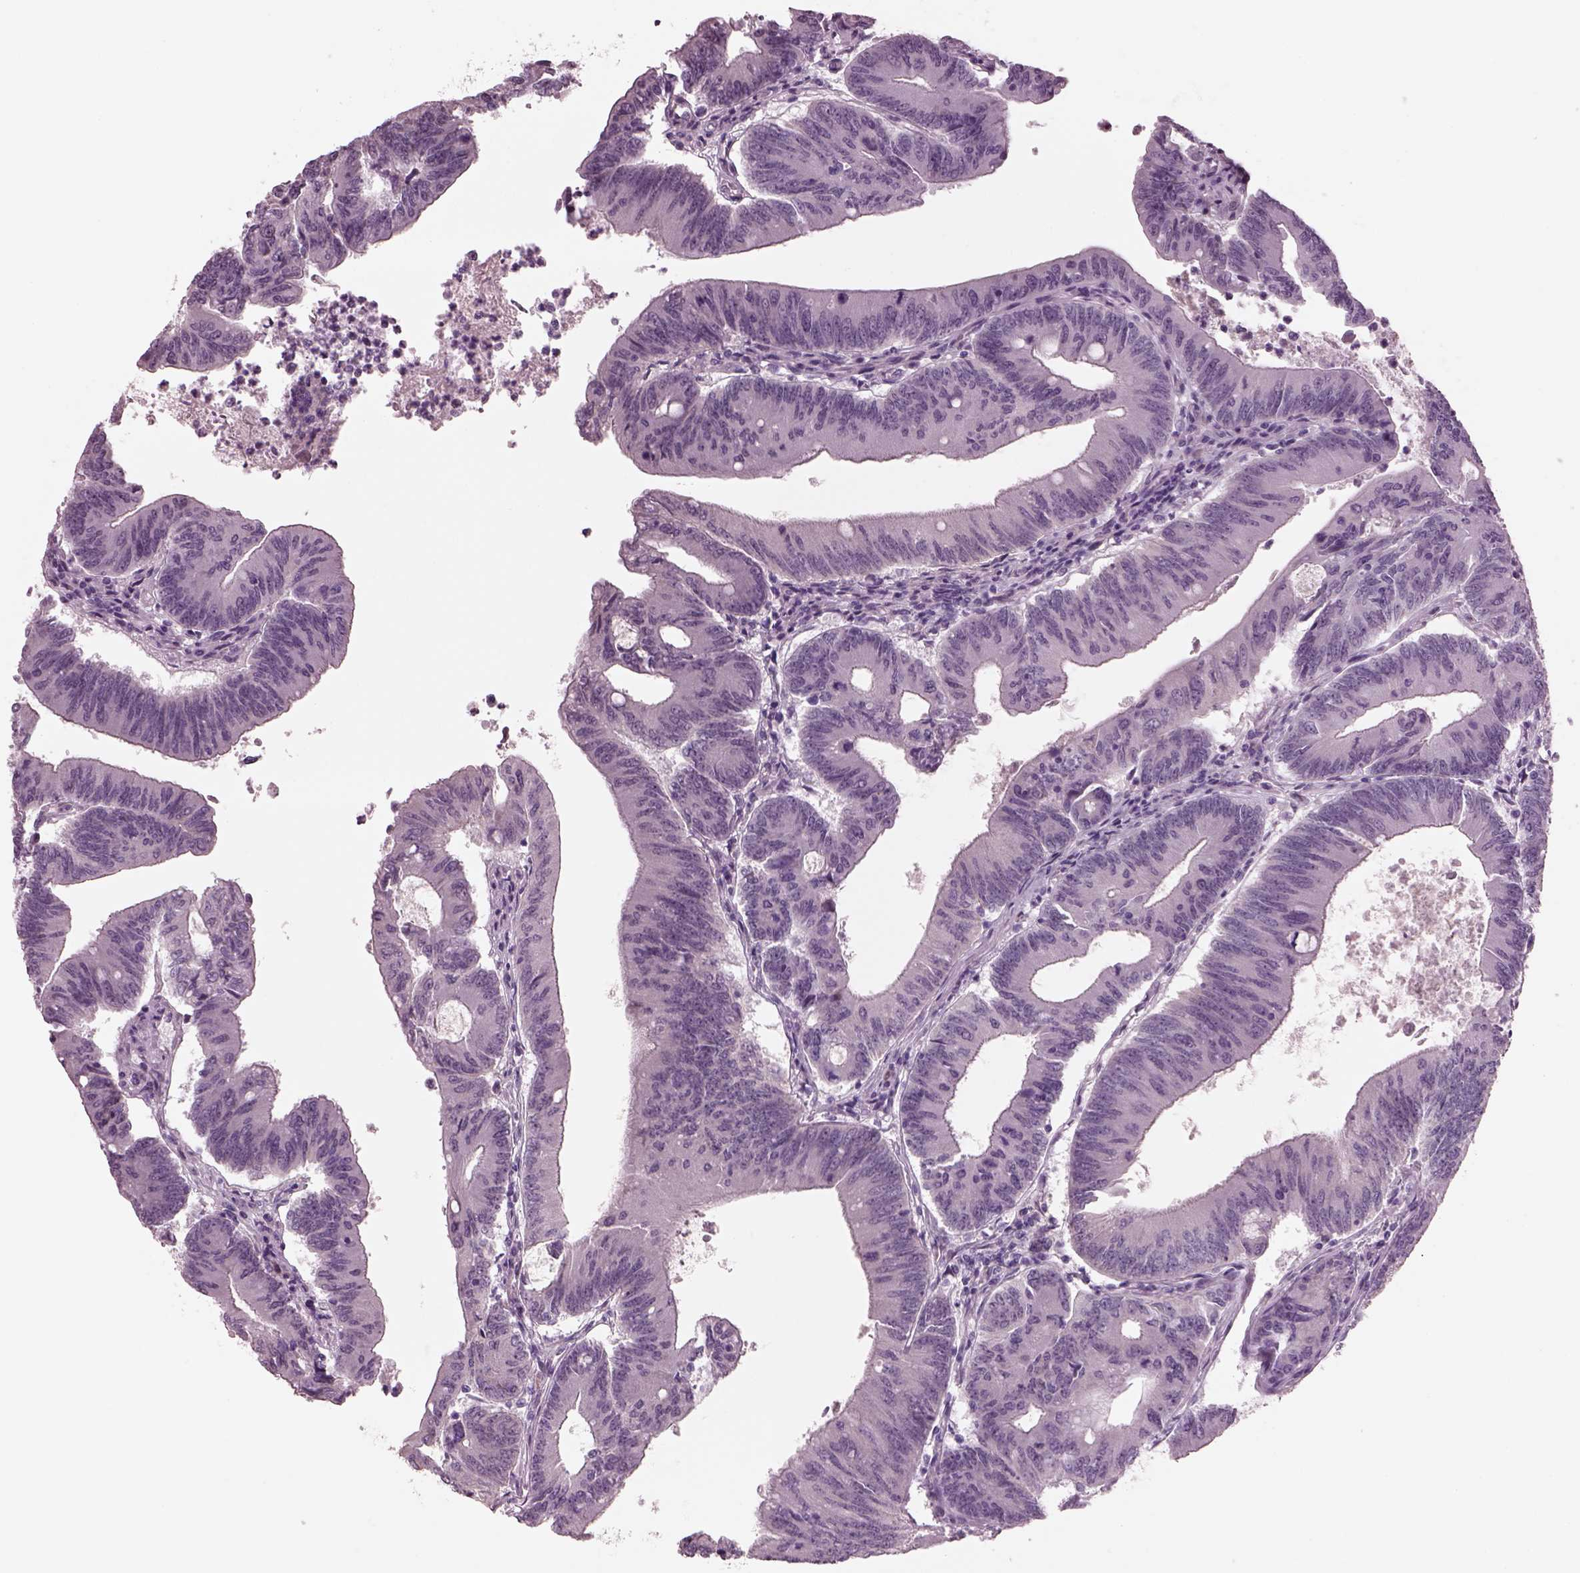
{"staining": {"intensity": "negative", "quantity": "none", "location": "none"}, "tissue": "colorectal cancer", "cell_type": "Tumor cells", "image_type": "cancer", "snomed": [{"axis": "morphology", "description": "Adenocarcinoma, NOS"}, {"axis": "topography", "description": "Colon"}], "caption": "There is no significant positivity in tumor cells of colorectal cancer (adenocarcinoma).", "gene": "CYLC1", "patient": {"sex": "female", "age": 70}}